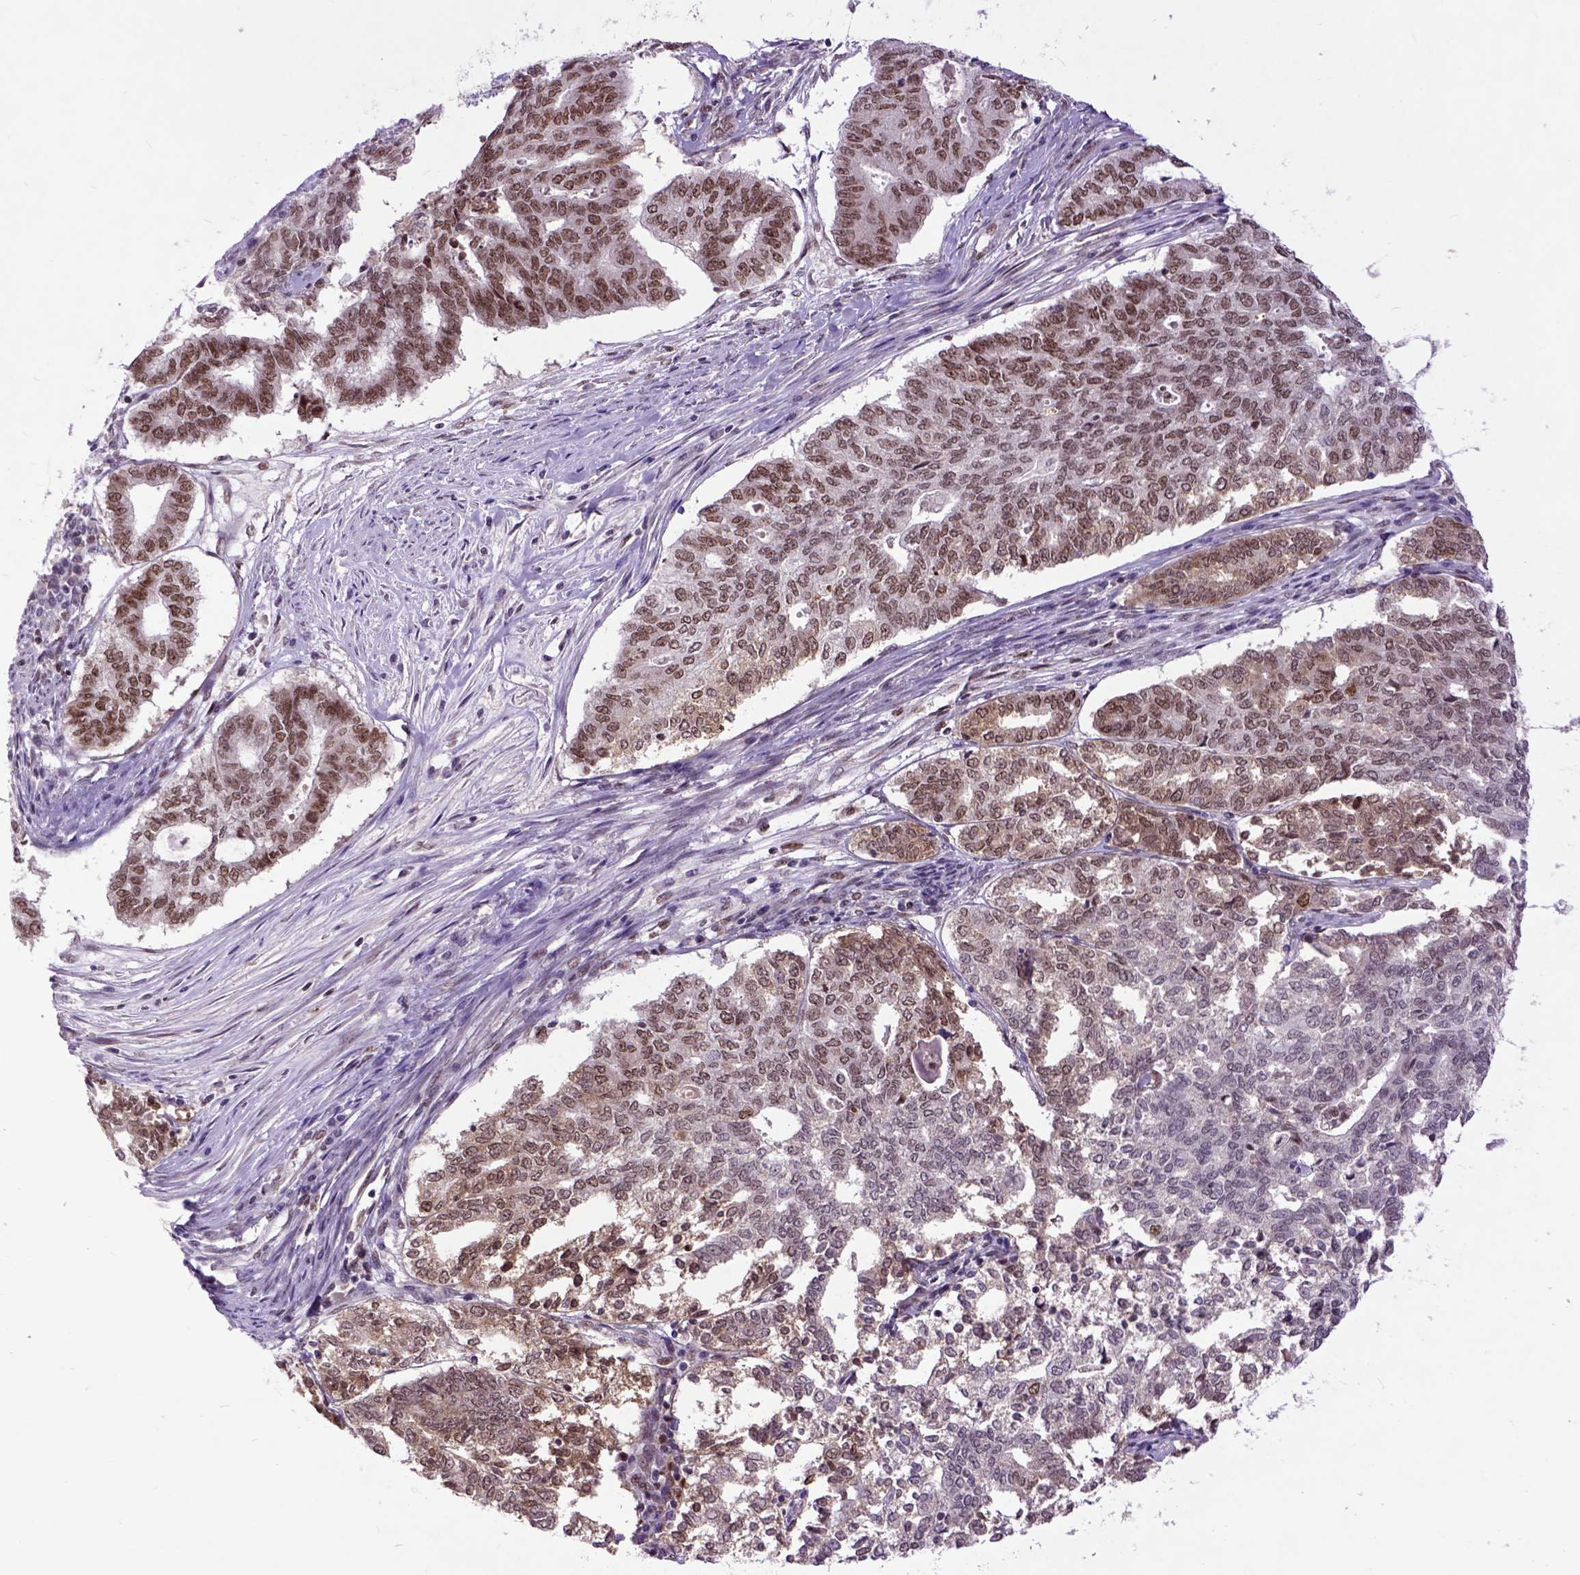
{"staining": {"intensity": "moderate", "quantity": "25%-75%", "location": "nuclear"}, "tissue": "endometrial cancer", "cell_type": "Tumor cells", "image_type": "cancer", "snomed": [{"axis": "morphology", "description": "Adenocarcinoma, NOS"}, {"axis": "topography", "description": "Endometrium"}], "caption": "Human endometrial cancer stained for a protein (brown) exhibits moderate nuclear positive expression in about 25%-75% of tumor cells.", "gene": "RCC2", "patient": {"sex": "female", "age": 79}}